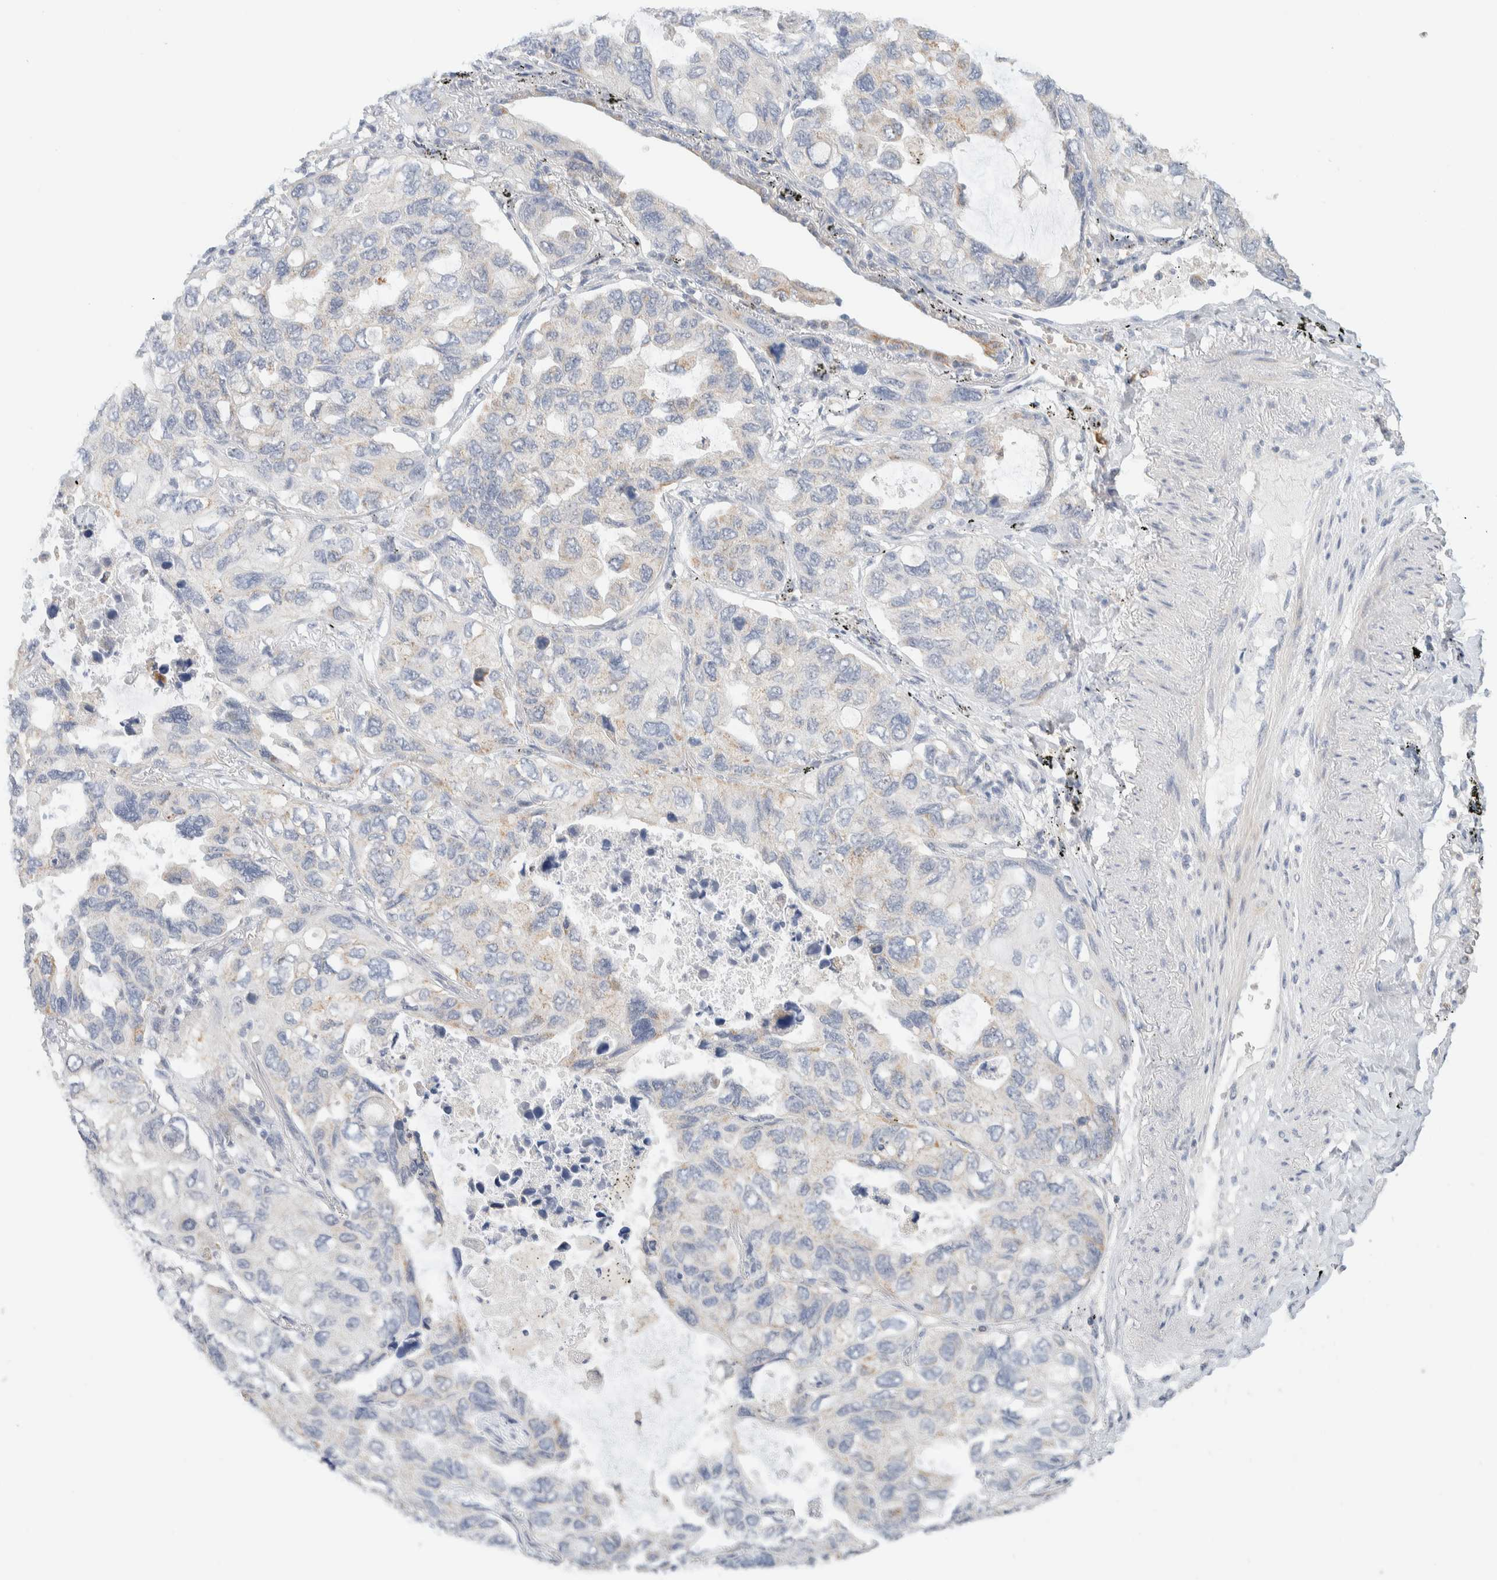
{"staining": {"intensity": "negative", "quantity": "none", "location": "none"}, "tissue": "lung cancer", "cell_type": "Tumor cells", "image_type": "cancer", "snomed": [{"axis": "morphology", "description": "Squamous cell carcinoma, NOS"}, {"axis": "topography", "description": "Lung"}], "caption": "Human lung squamous cell carcinoma stained for a protein using immunohistochemistry exhibits no staining in tumor cells.", "gene": "HDHD3", "patient": {"sex": "female", "age": 73}}